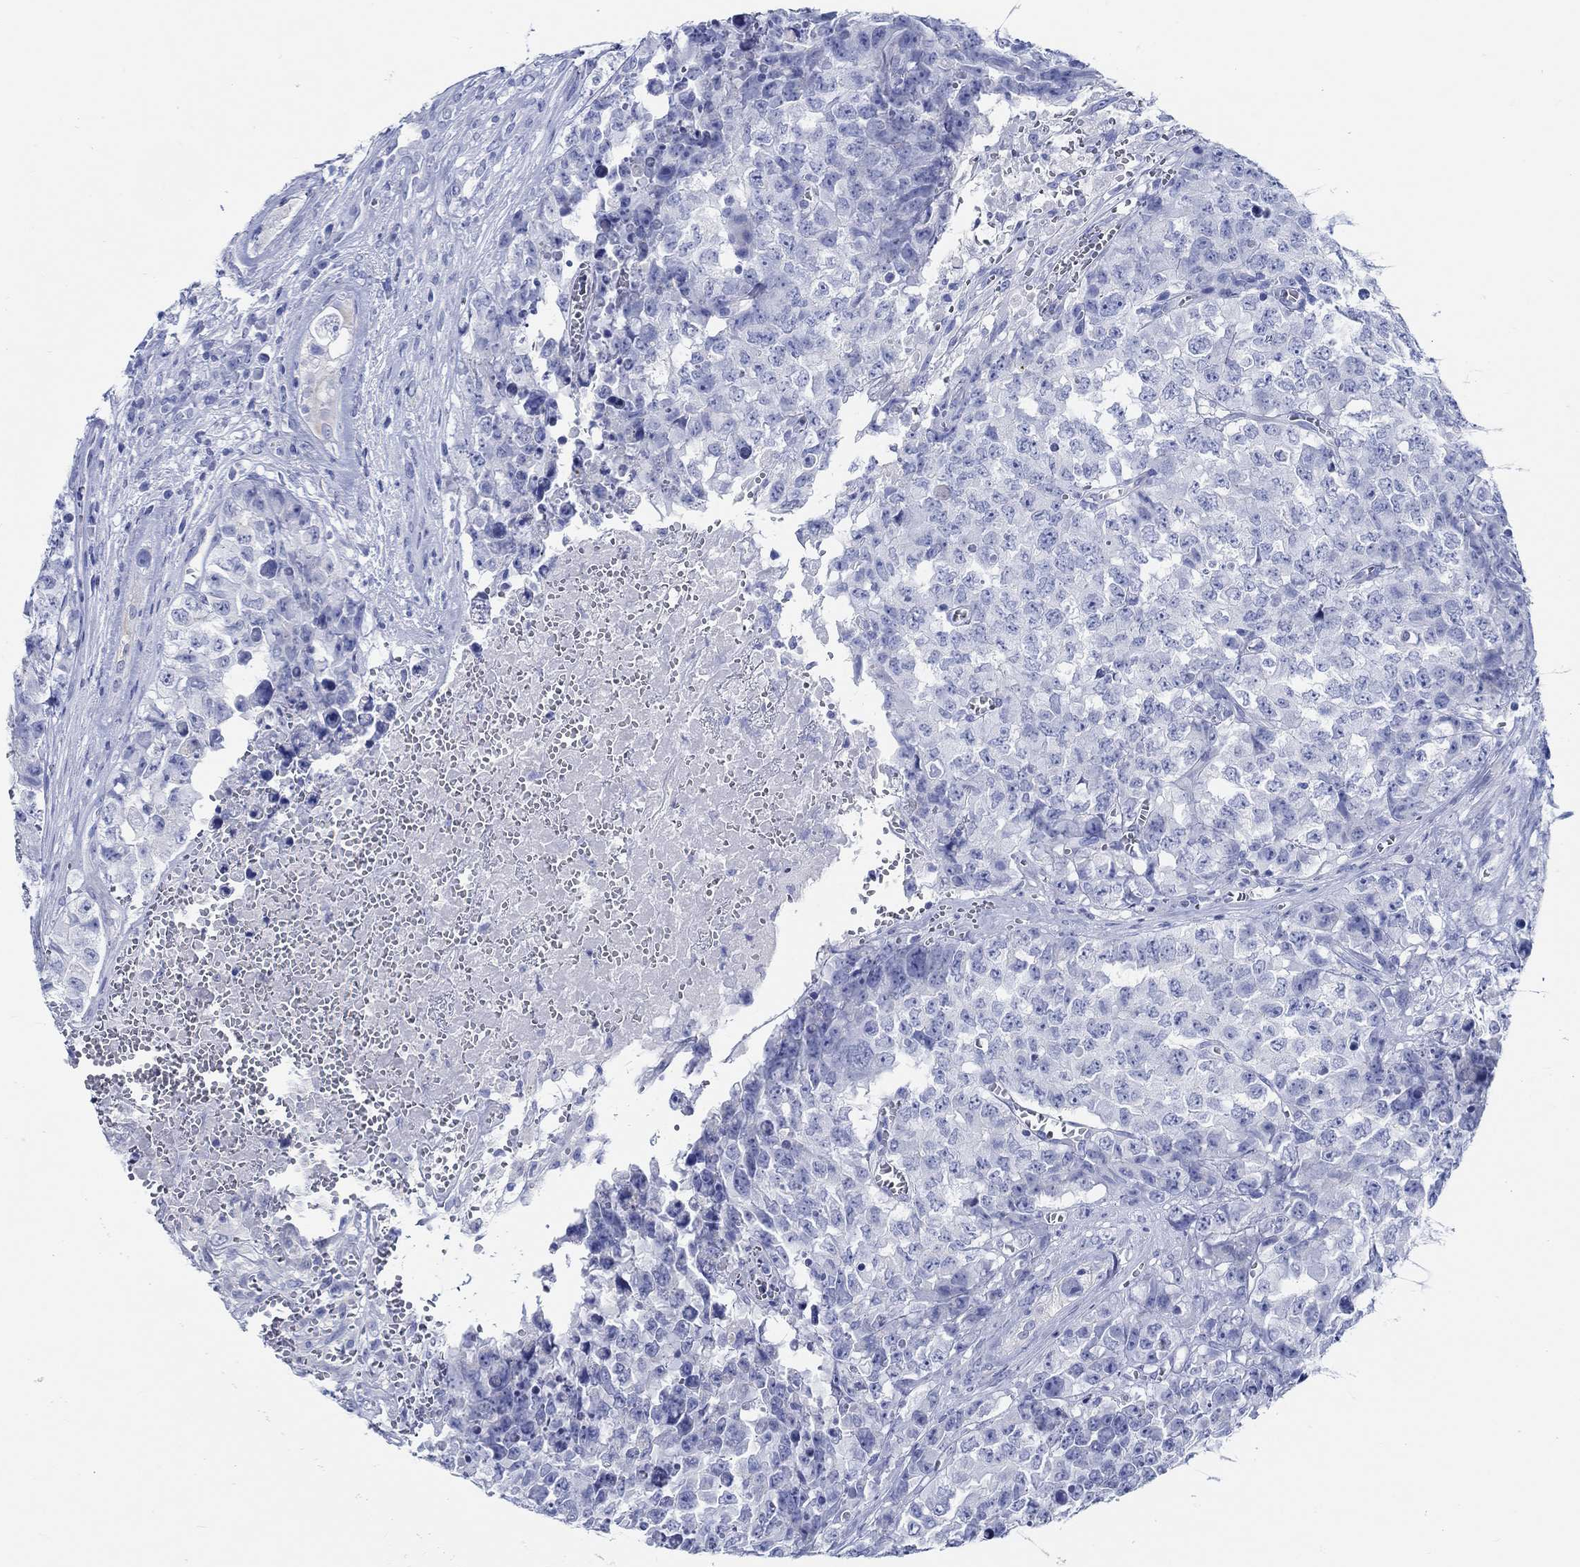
{"staining": {"intensity": "negative", "quantity": "none", "location": "none"}, "tissue": "testis cancer", "cell_type": "Tumor cells", "image_type": "cancer", "snomed": [{"axis": "morphology", "description": "Carcinoma, Embryonal, NOS"}, {"axis": "topography", "description": "Testis"}], "caption": "Testis cancer stained for a protein using IHC shows no expression tumor cells.", "gene": "RD3L", "patient": {"sex": "male", "age": 23}}